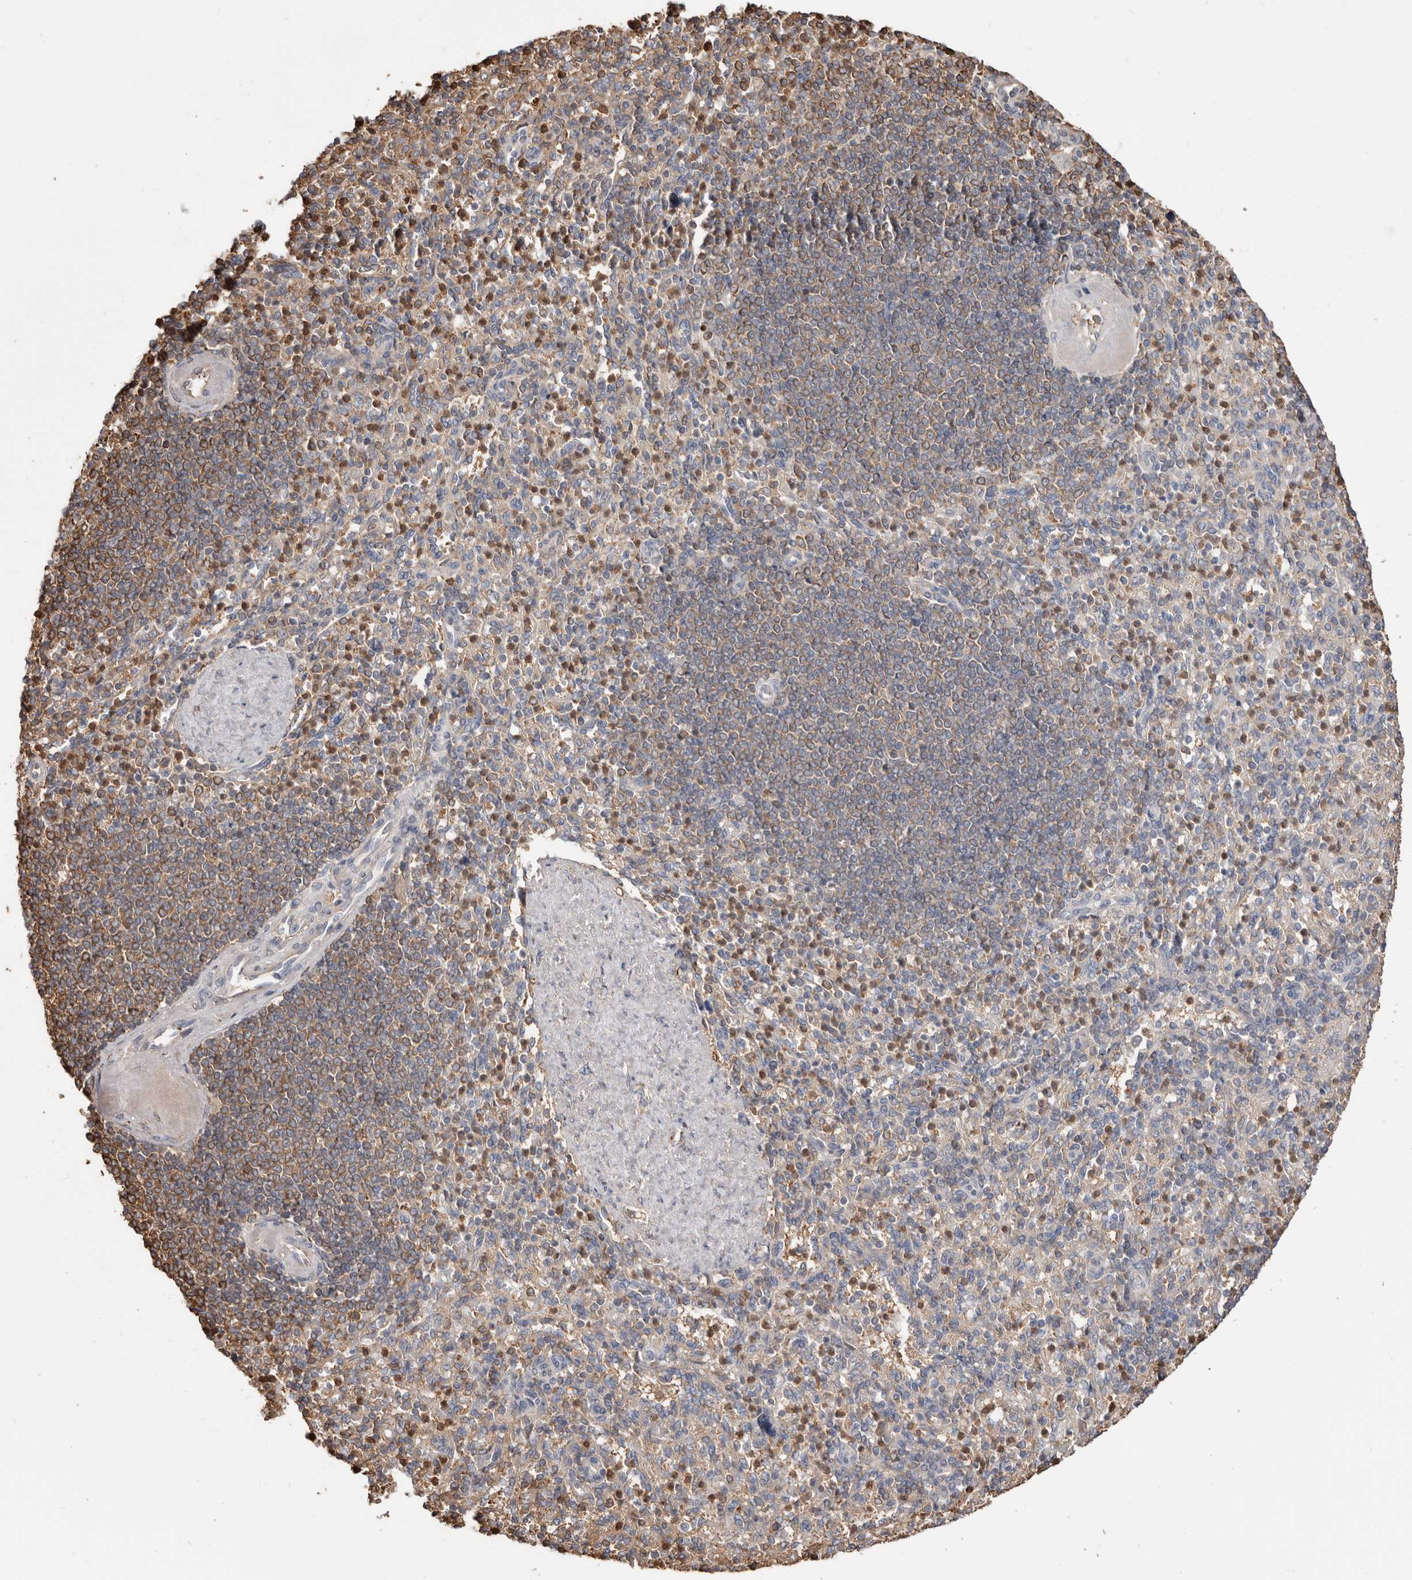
{"staining": {"intensity": "moderate", "quantity": "25%-75%", "location": "cytoplasmic/membranous"}, "tissue": "spleen", "cell_type": "Cells in red pulp", "image_type": "normal", "snomed": [{"axis": "morphology", "description": "Normal tissue, NOS"}, {"axis": "topography", "description": "Spleen"}], "caption": "Immunohistochemical staining of unremarkable spleen demonstrates medium levels of moderate cytoplasmic/membranous positivity in approximately 25%-75% of cells in red pulp.", "gene": "PKM", "patient": {"sex": "female", "age": 74}}